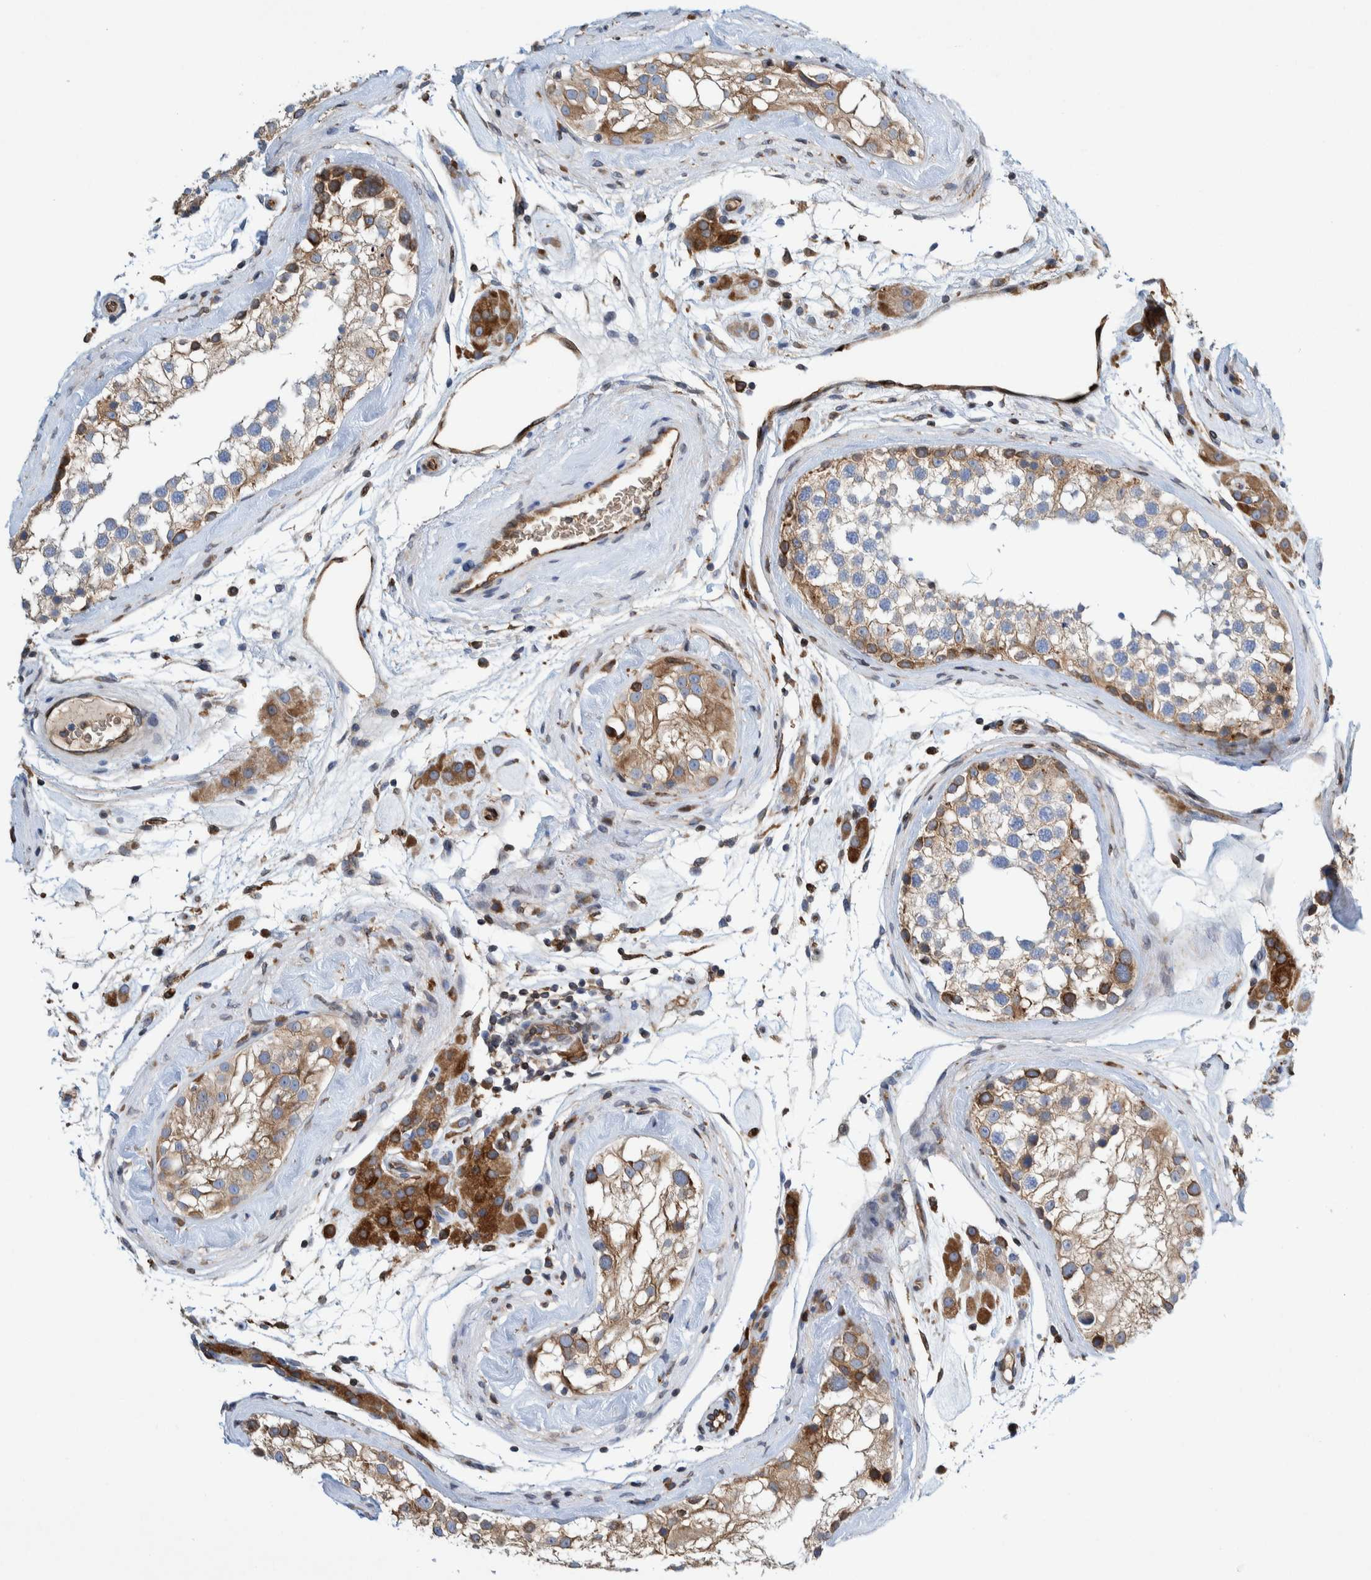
{"staining": {"intensity": "strong", "quantity": "<25%", "location": "cytoplasmic/membranous"}, "tissue": "testis", "cell_type": "Cells in seminiferous ducts", "image_type": "normal", "snomed": [{"axis": "morphology", "description": "Normal tissue, NOS"}, {"axis": "topography", "description": "Testis"}], "caption": "Protein expression analysis of normal human testis reveals strong cytoplasmic/membranous expression in about <25% of cells in seminiferous ducts. (DAB = brown stain, brightfield microscopy at high magnification).", "gene": "THEM6", "patient": {"sex": "male", "age": 46}}